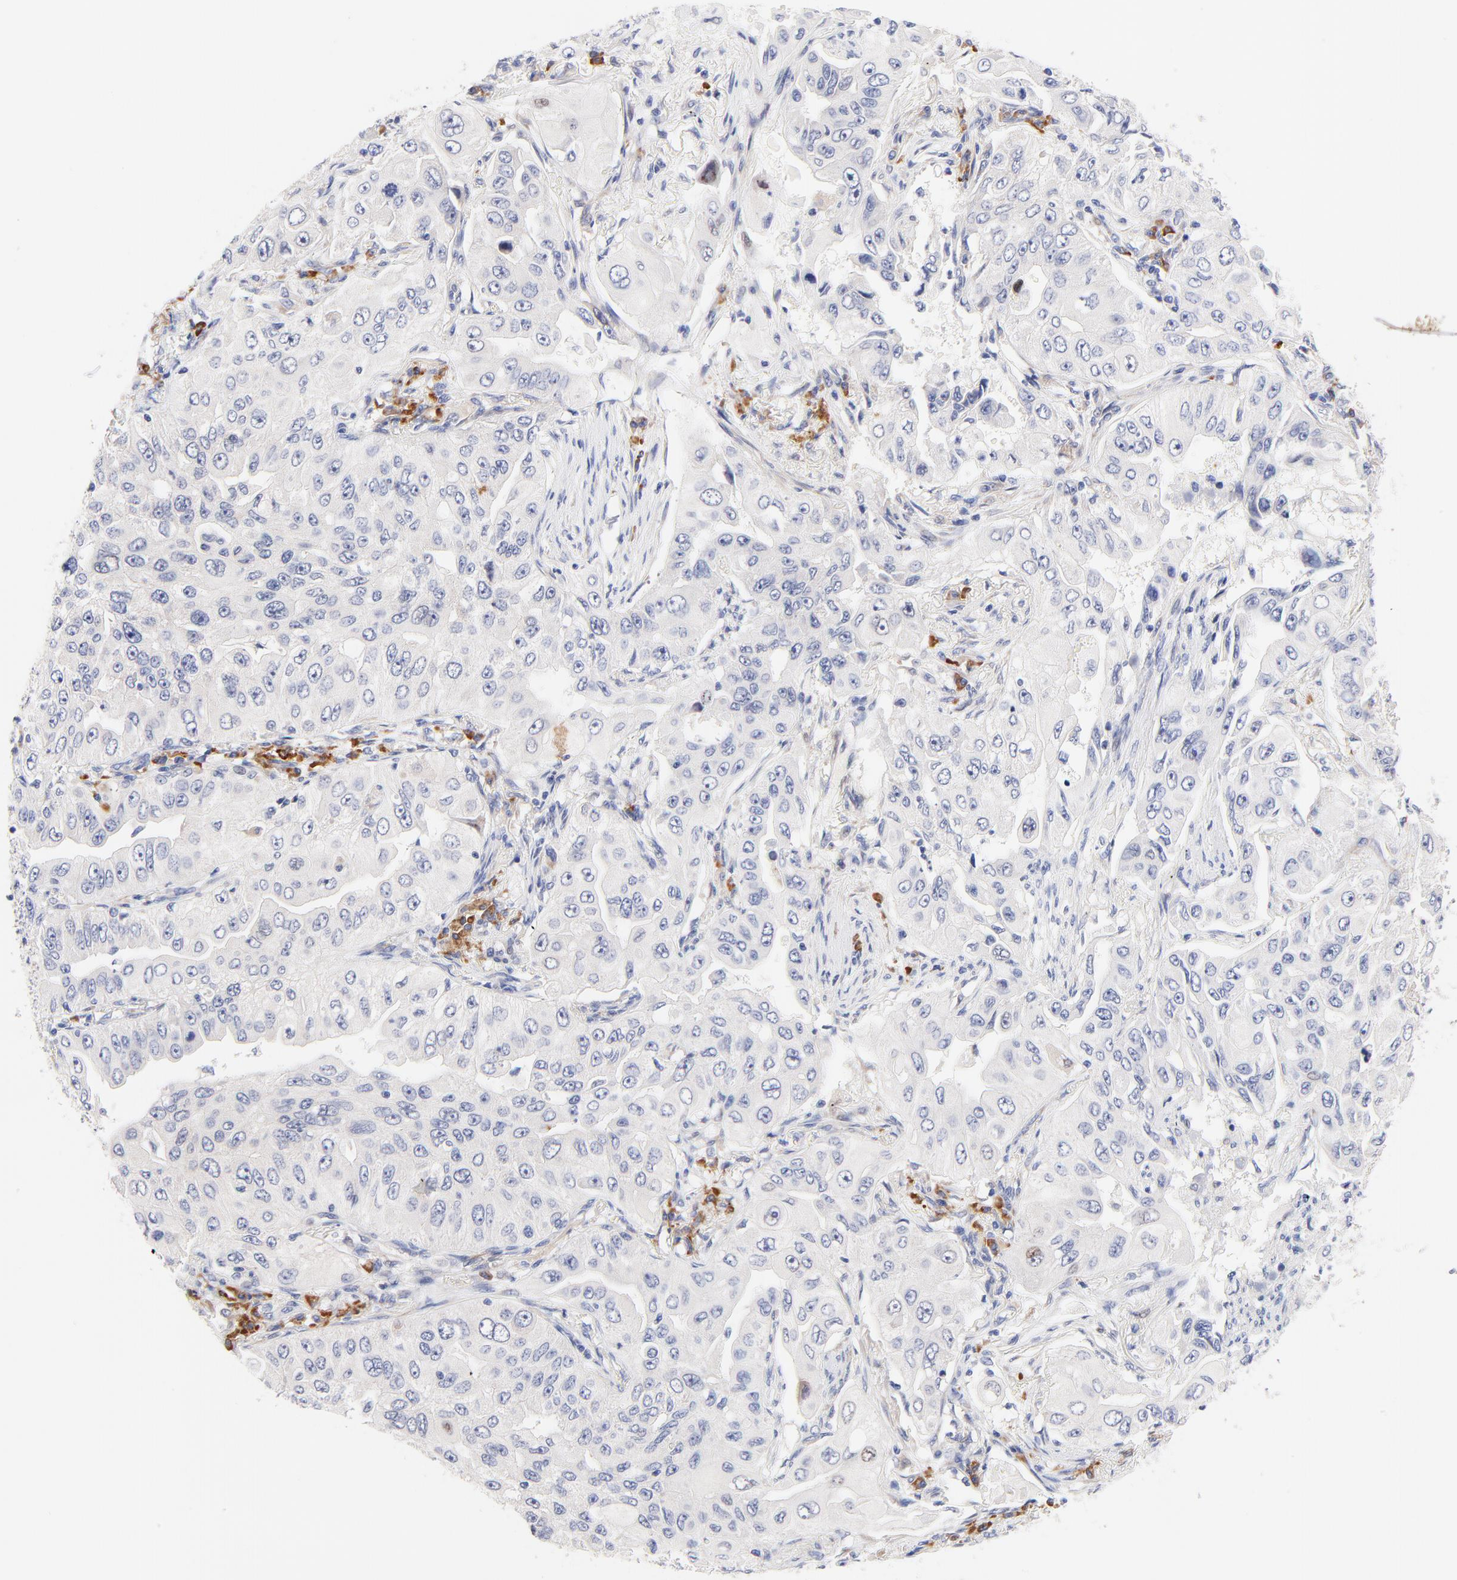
{"staining": {"intensity": "negative", "quantity": "none", "location": "none"}, "tissue": "lung cancer", "cell_type": "Tumor cells", "image_type": "cancer", "snomed": [{"axis": "morphology", "description": "Adenocarcinoma, NOS"}, {"axis": "topography", "description": "Lung"}], "caption": "Immunohistochemistry (IHC) photomicrograph of human lung adenocarcinoma stained for a protein (brown), which shows no positivity in tumor cells.", "gene": "AFF2", "patient": {"sex": "male", "age": 84}}